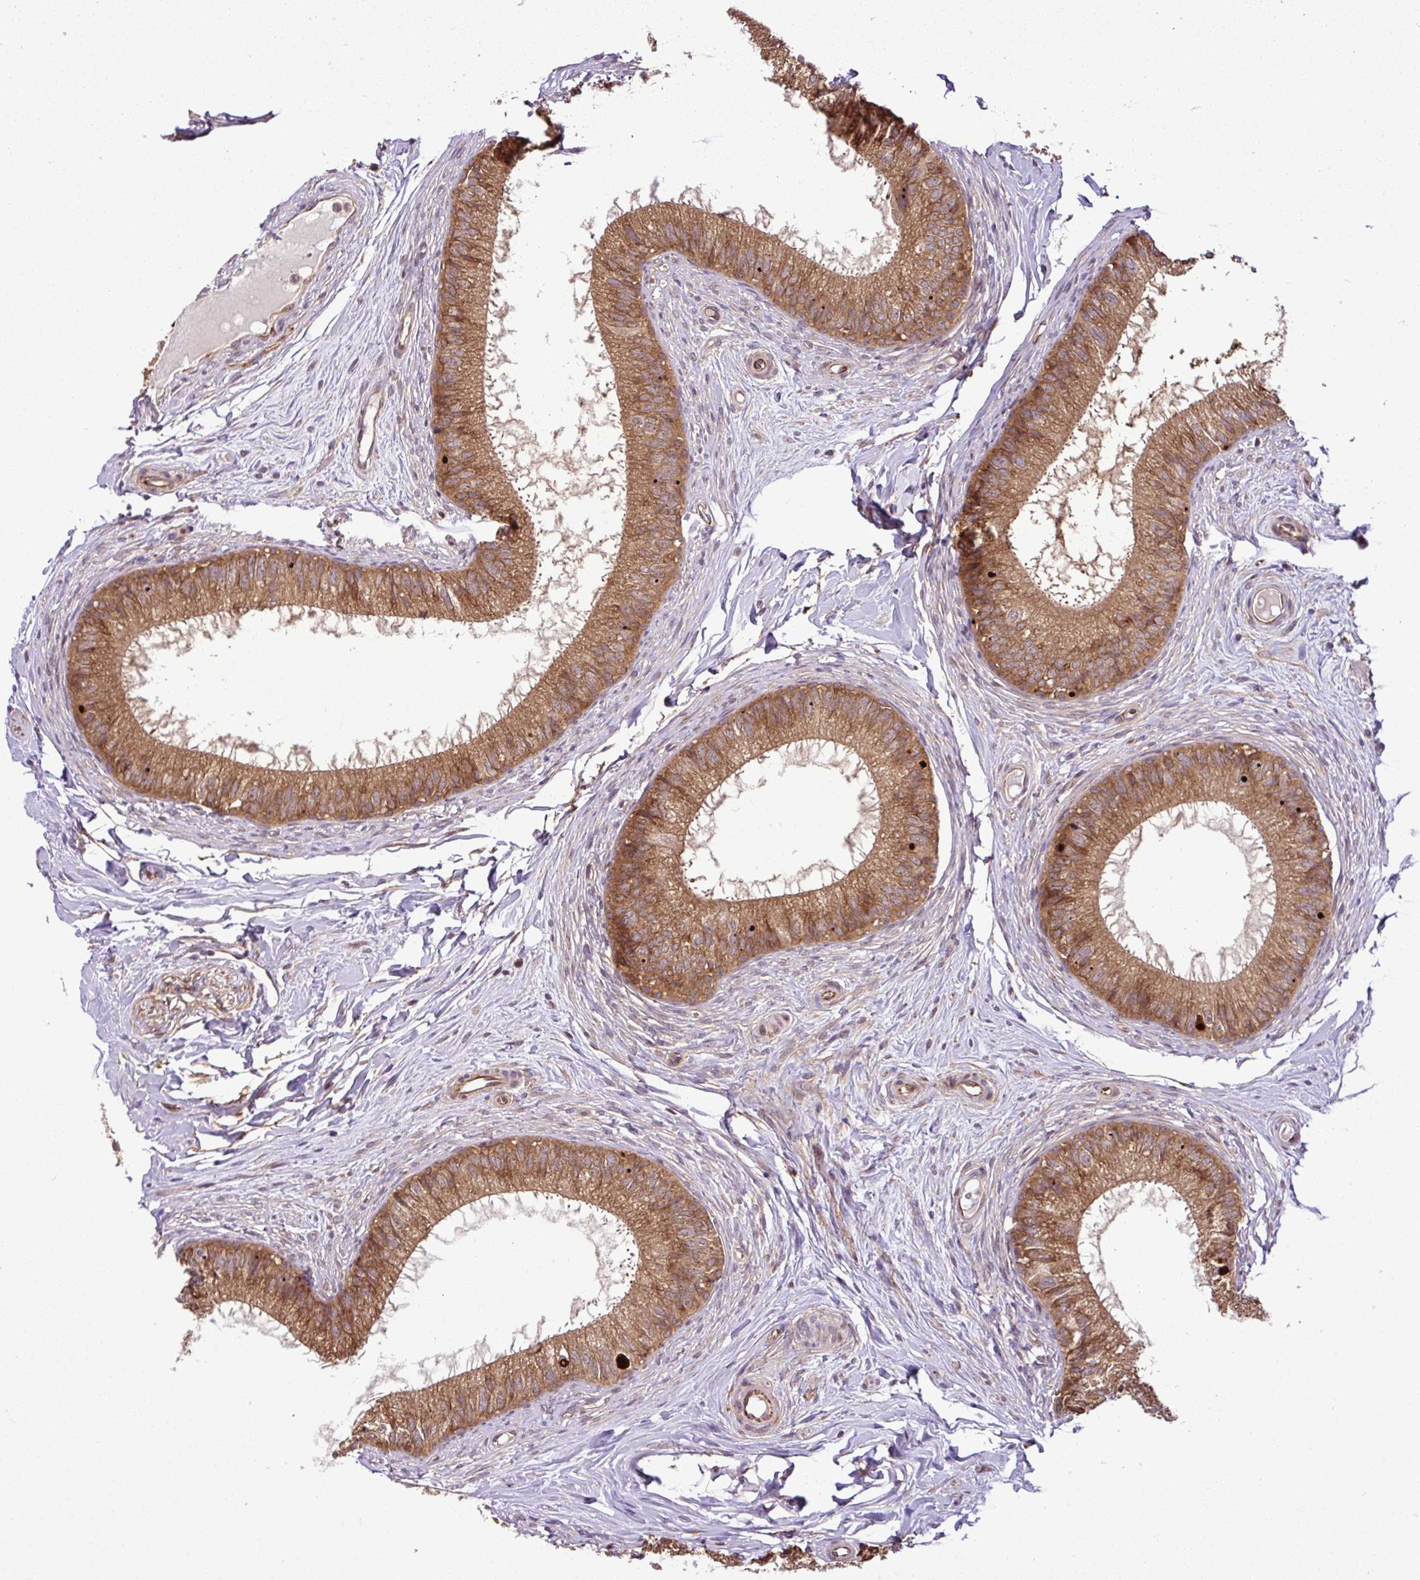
{"staining": {"intensity": "strong", "quantity": ">75%", "location": "cytoplasmic/membranous"}, "tissue": "epididymis", "cell_type": "Glandular cells", "image_type": "normal", "snomed": [{"axis": "morphology", "description": "Normal tissue, NOS"}, {"axis": "topography", "description": "Epididymis"}], "caption": "Immunohistochemistry image of normal human epididymis stained for a protein (brown), which exhibits high levels of strong cytoplasmic/membranous positivity in approximately >75% of glandular cells.", "gene": "DLGAP4", "patient": {"sex": "male", "age": 25}}